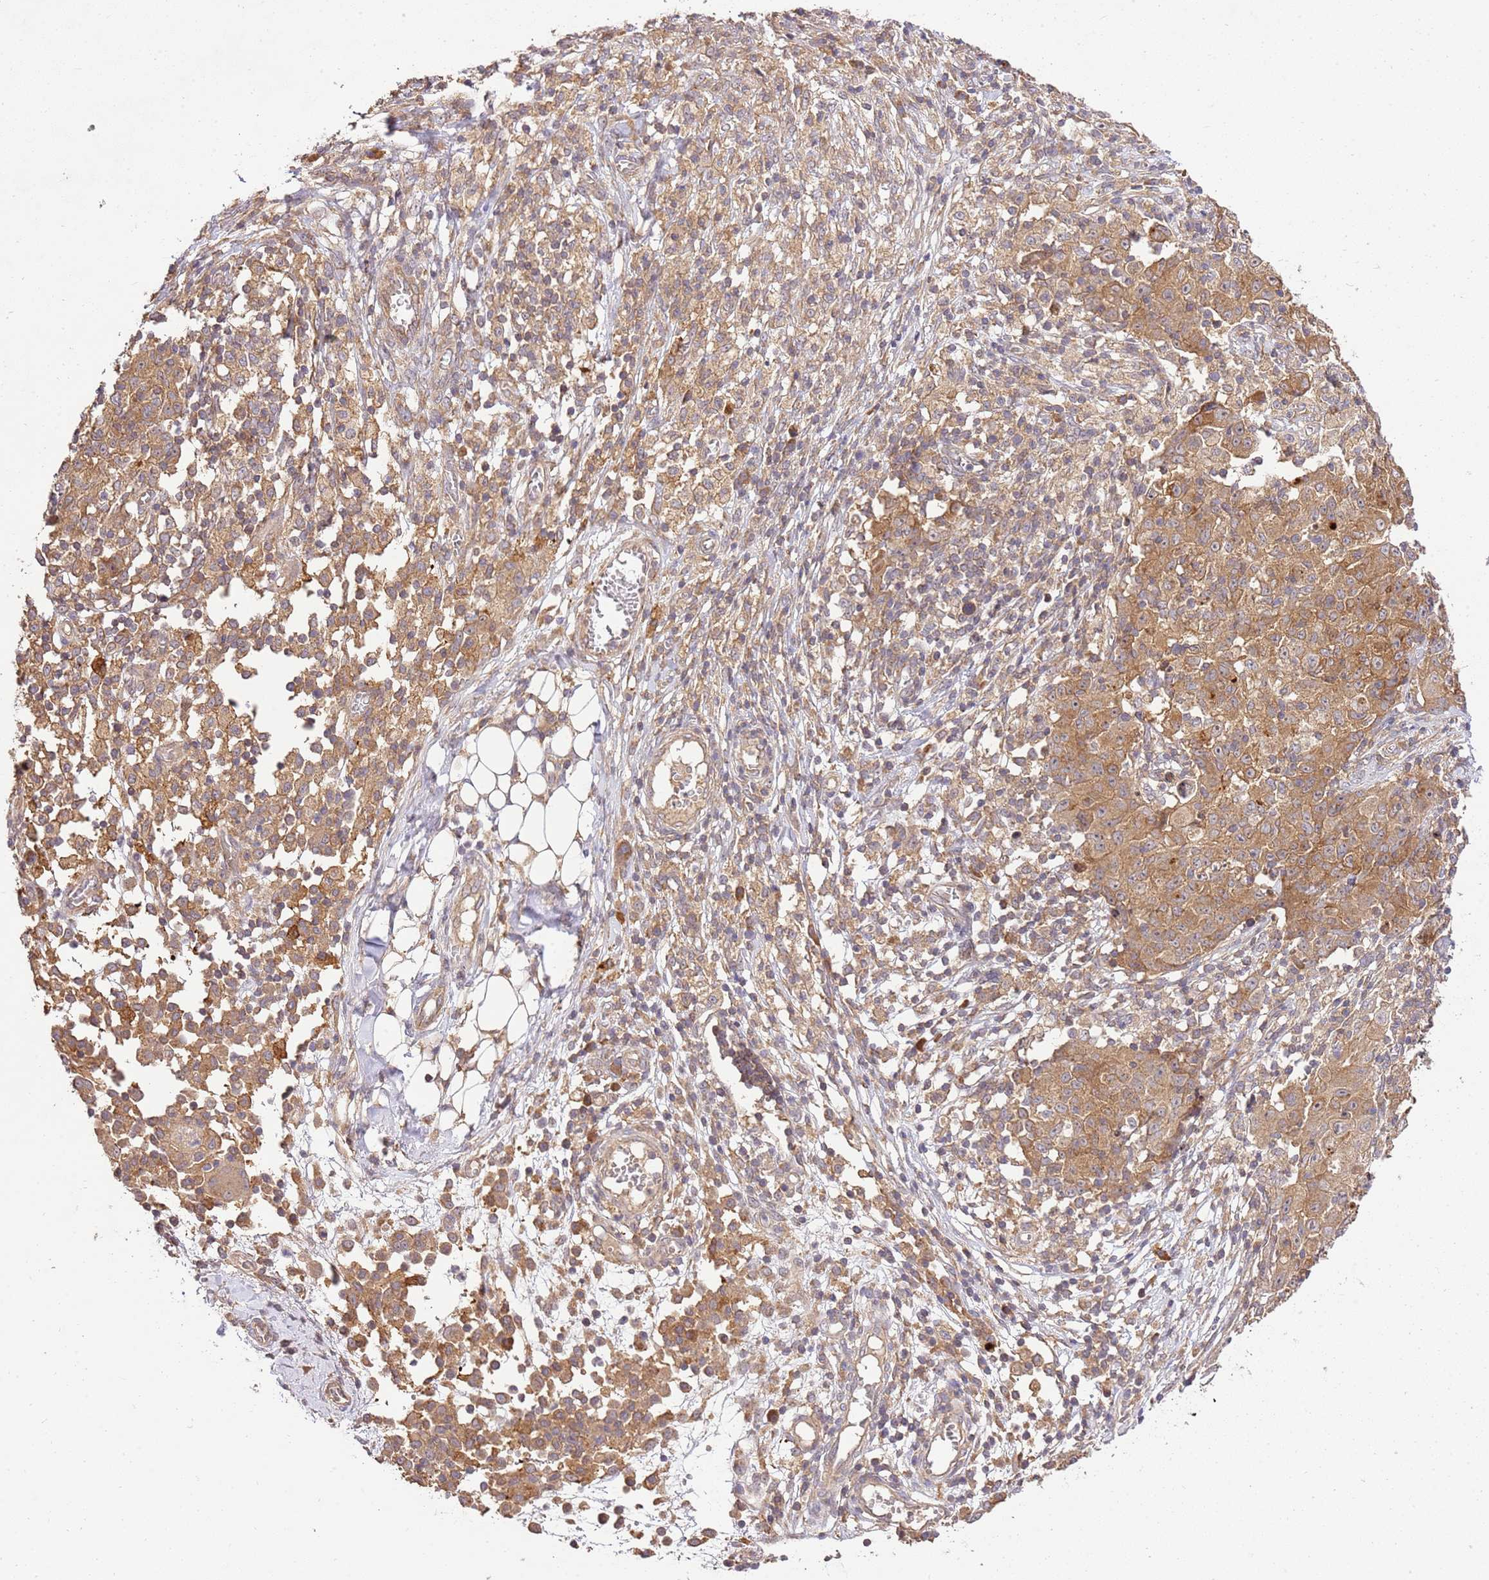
{"staining": {"intensity": "moderate", "quantity": ">75%", "location": "cytoplasmic/membranous"}, "tissue": "ovarian cancer", "cell_type": "Tumor cells", "image_type": "cancer", "snomed": [{"axis": "morphology", "description": "Carcinoma, endometroid"}, {"axis": "topography", "description": "Ovary"}], "caption": "Immunohistochemical staining of human endometroid carcinoma (ovarian) displays medium levels of moderate cytoplasmic/membranous positivity in about >75% of tumor cells. (Brightfield microscopy of DAB IHC at high magnification).", "gene": "GAREM1", "patient": {"sex": "female", "age": 42}}